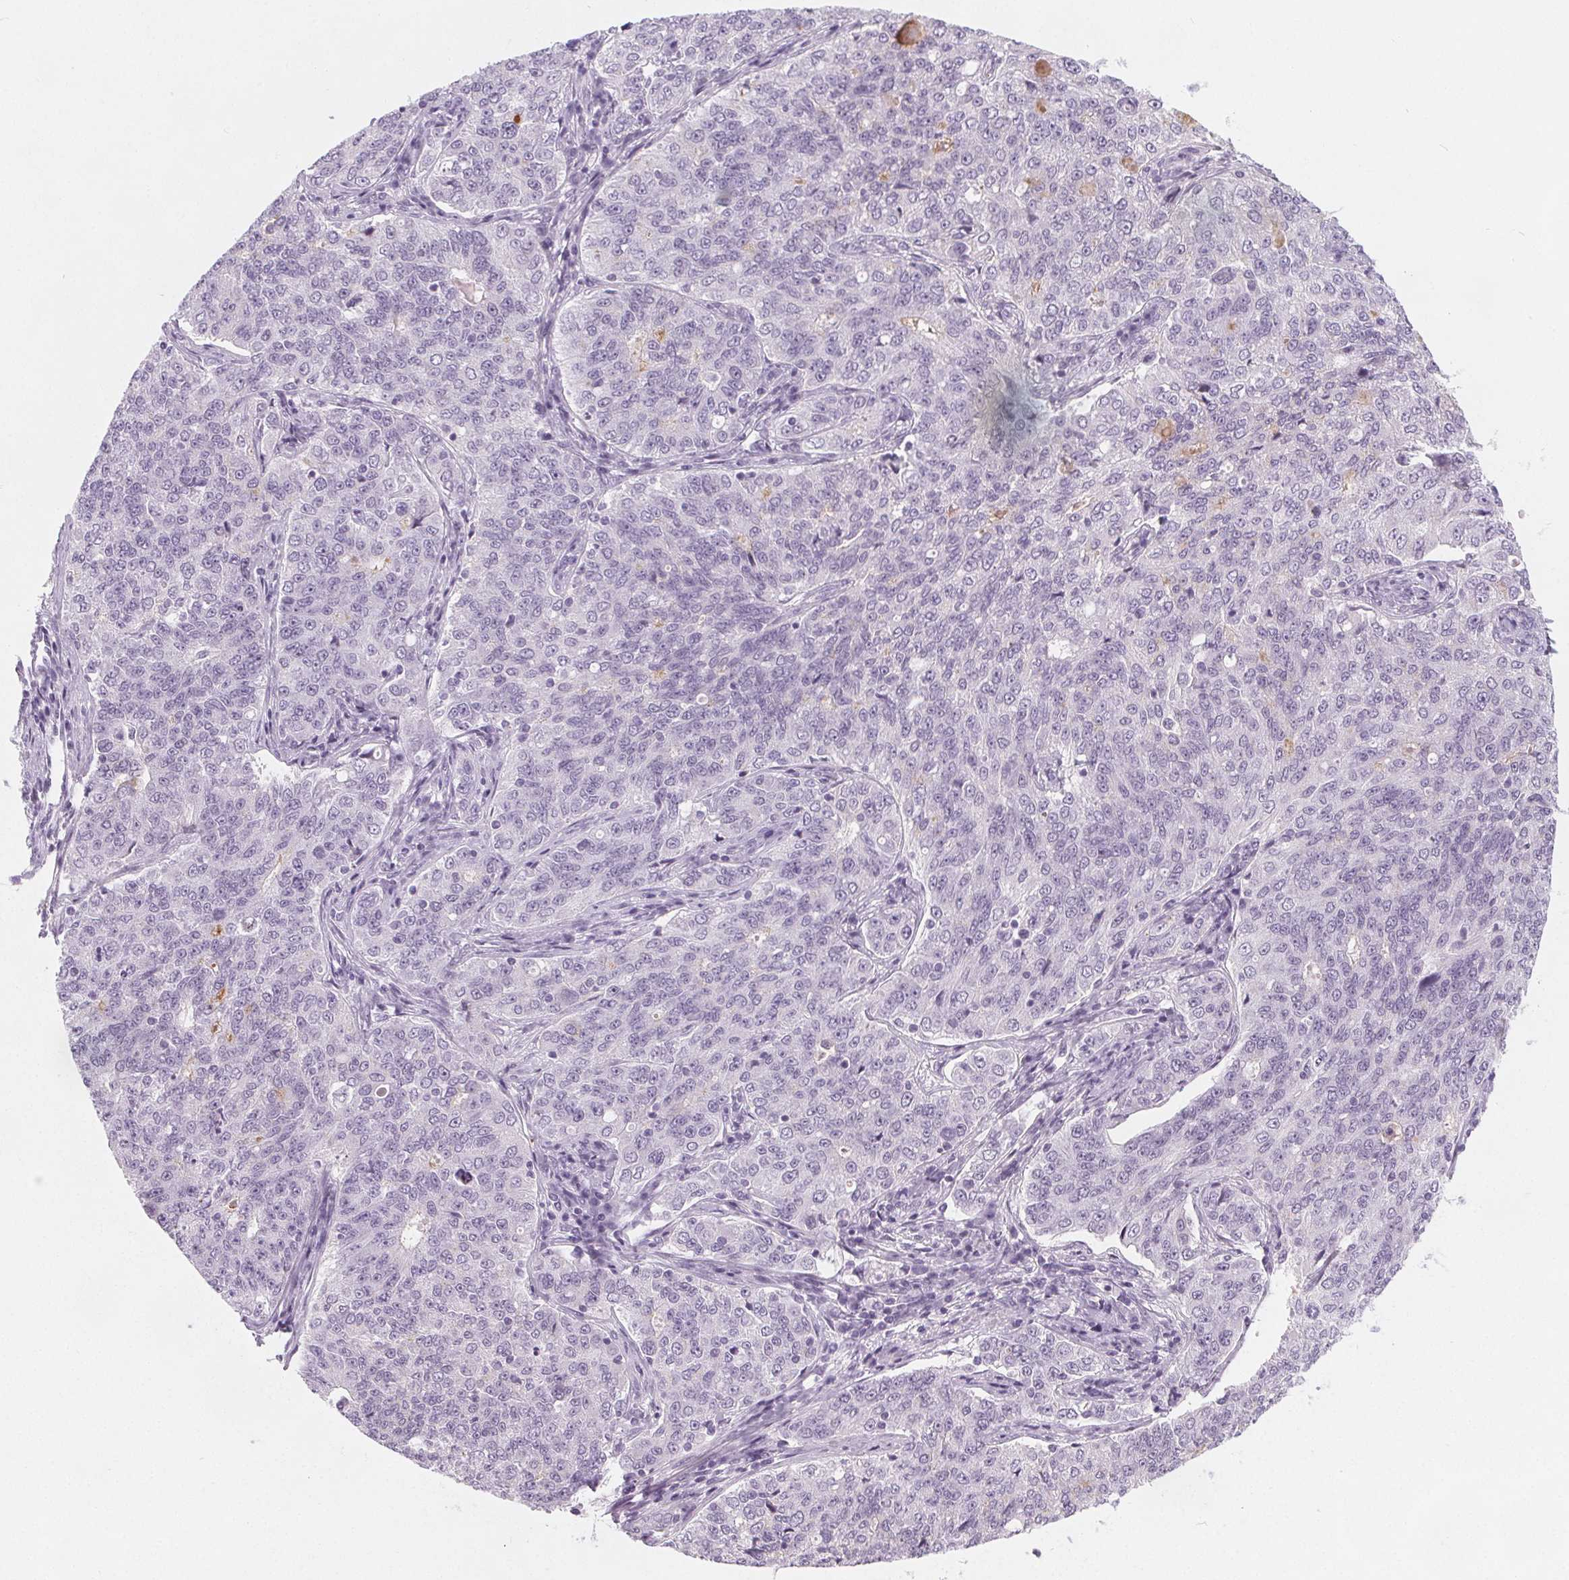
{"staining": {"intensity": "negative", "quantity": "none", "location": "none"}, "tissue": "endometrial cancer", "cell_type": "Tumor cells", "image_type": "cancer", "snomed": [{"axis": "morphology", "description": "Adenocarcinoma, NOS"}, {"axis": "topography", "description": "Endometrium"}], "caption": "Immunohistochemistry (IHC) photomicrograph of neoplastic tissue: human endometrial adenocarcinoma stained with DAB (3,3'-diaminobenzidine) reveals no significant protein expression in tumor cells.", "gene": "SLC5A12", "patient": {"sex": "female", "age": 43}}